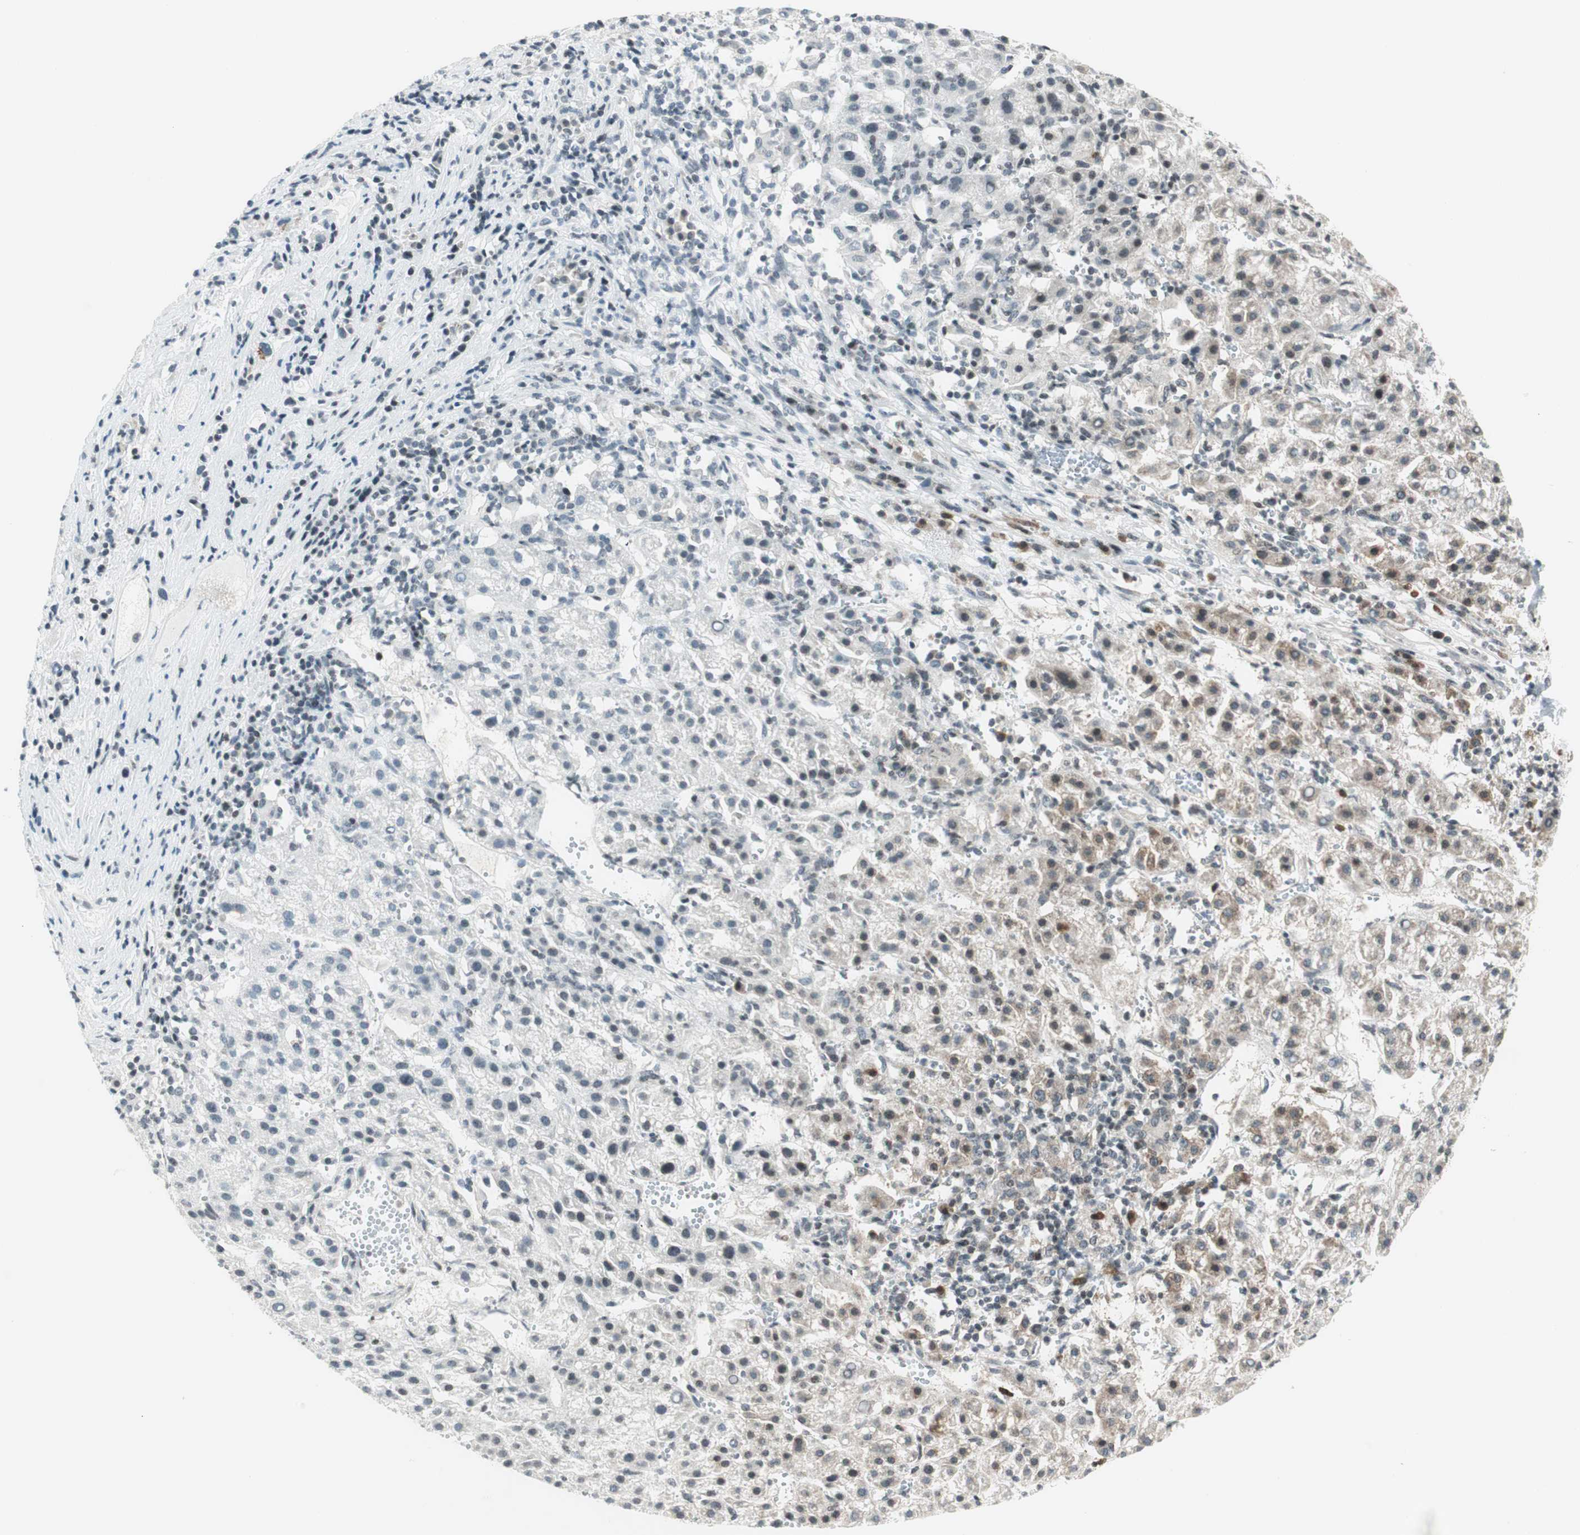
{"staining": {"intensity": "negative", "quantity": "none", "location": "none"}, "tissue": "liver cancer", "cell_type": "Tumor cells", "image_type": "cancer", "snomed": [{"axis": "morphology", "description": "Carcinoma, Hepatocellular, NOS"}, {"axis": "topography", "description": "Liver"}], "caption": "High power microscopy photomicrograph of an immunohistochemistry image of liver cancer, revealing no significant staining in tumor cells.", "gene": "TPT1", "patient": {"sex": "female", "age": 58}}